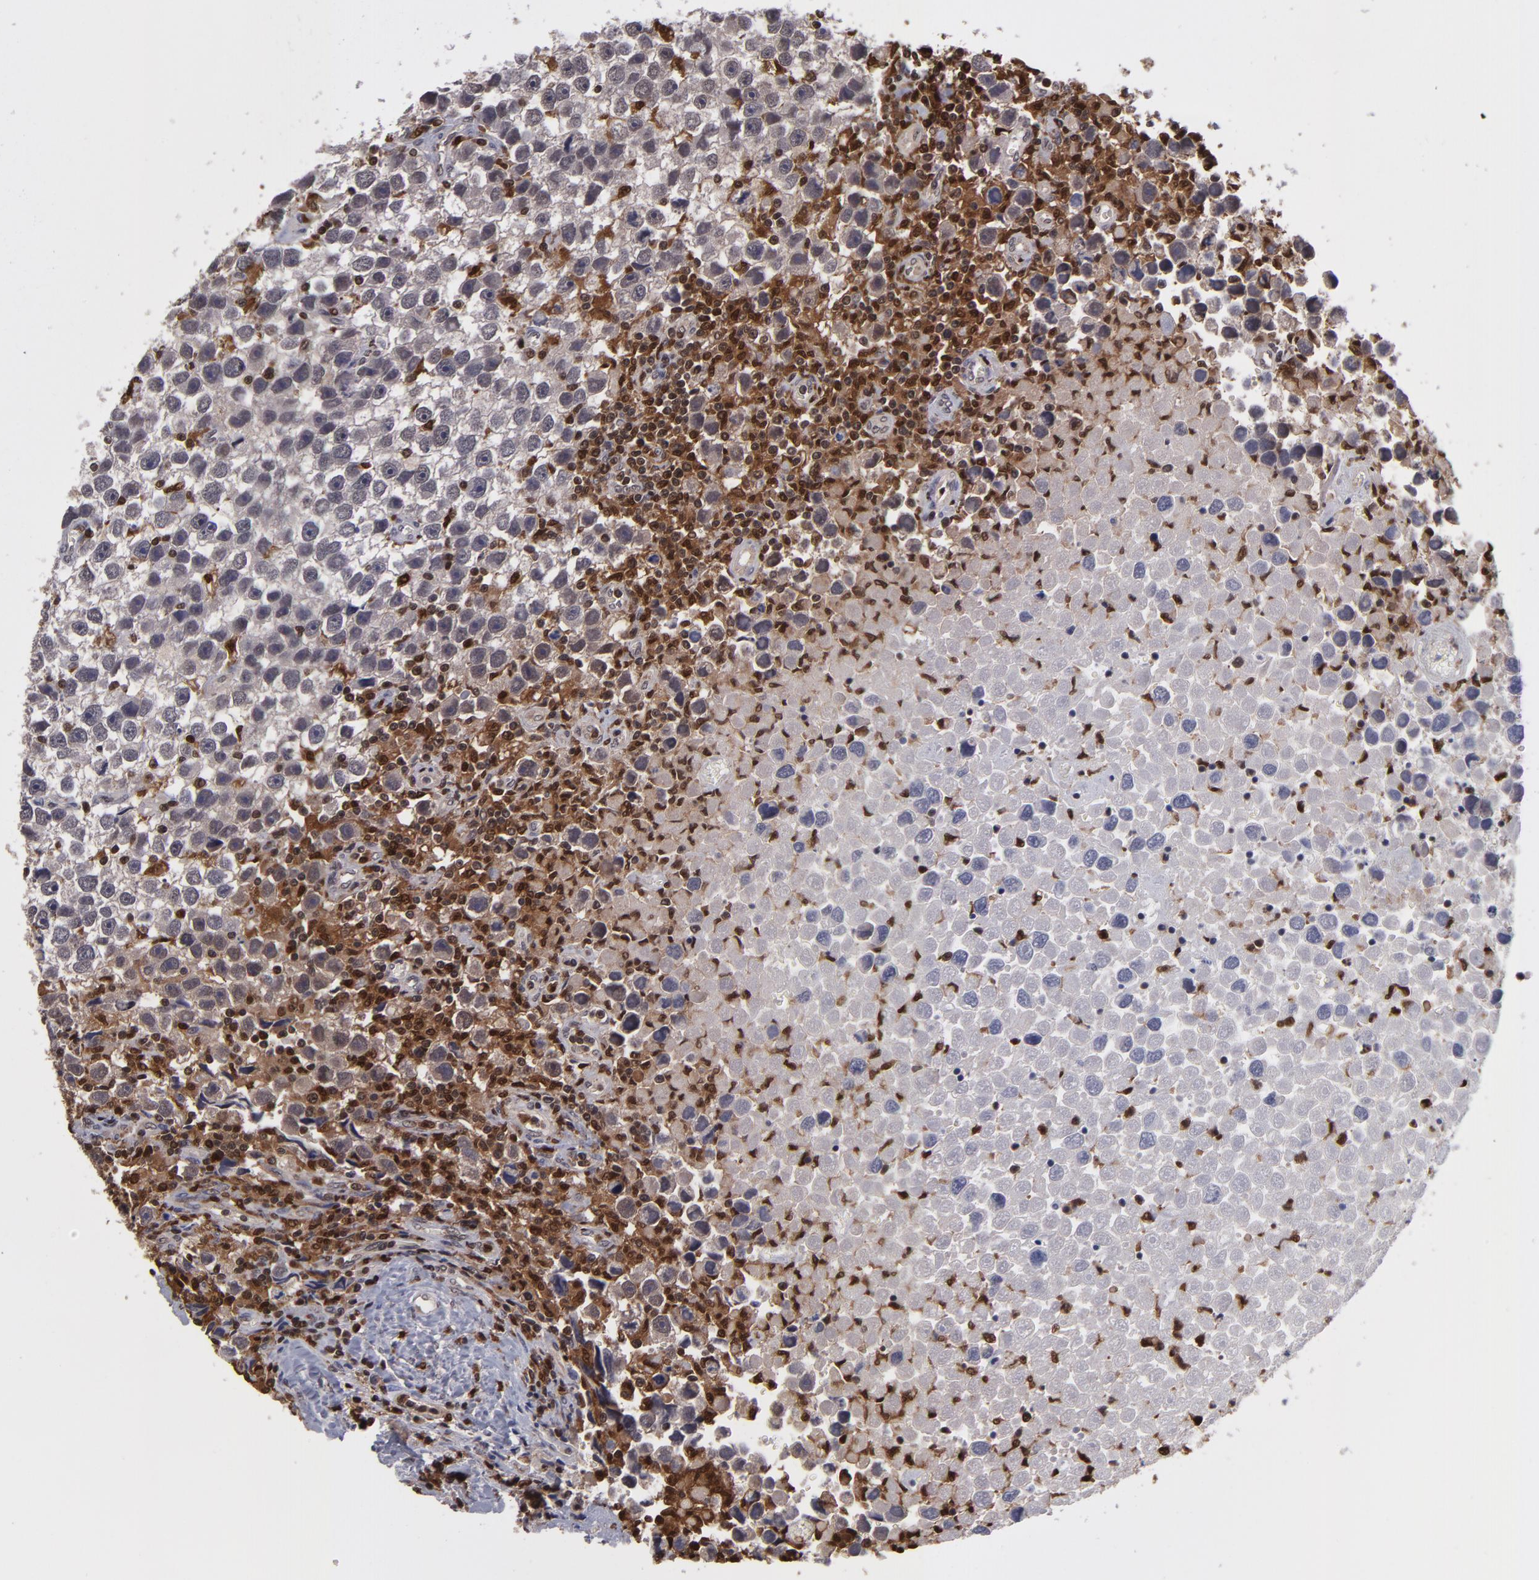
{"staining": {"intensity": "weak", "quantity": "<25%", "location": "cytoplasmic/membranous,nuclear"}, "tissue": "testis cancer", "cell_type": "Tumor cells", "image_type": "cancer", "snomed": [{"axis": "morphology", "description": "Seminoma, NOS"}, {"axis": "topography", "description": "Testis"}], "caption": "Immunohistochemistry micrograph of human seminoma (testis) stained for a protein (brown), which shows no staining in tumor cells. (Immunohistochemistry, brightfield microscopy, high magnification).", "gene": "GRB2", "patient": {"sex": "male", "age": 43}}